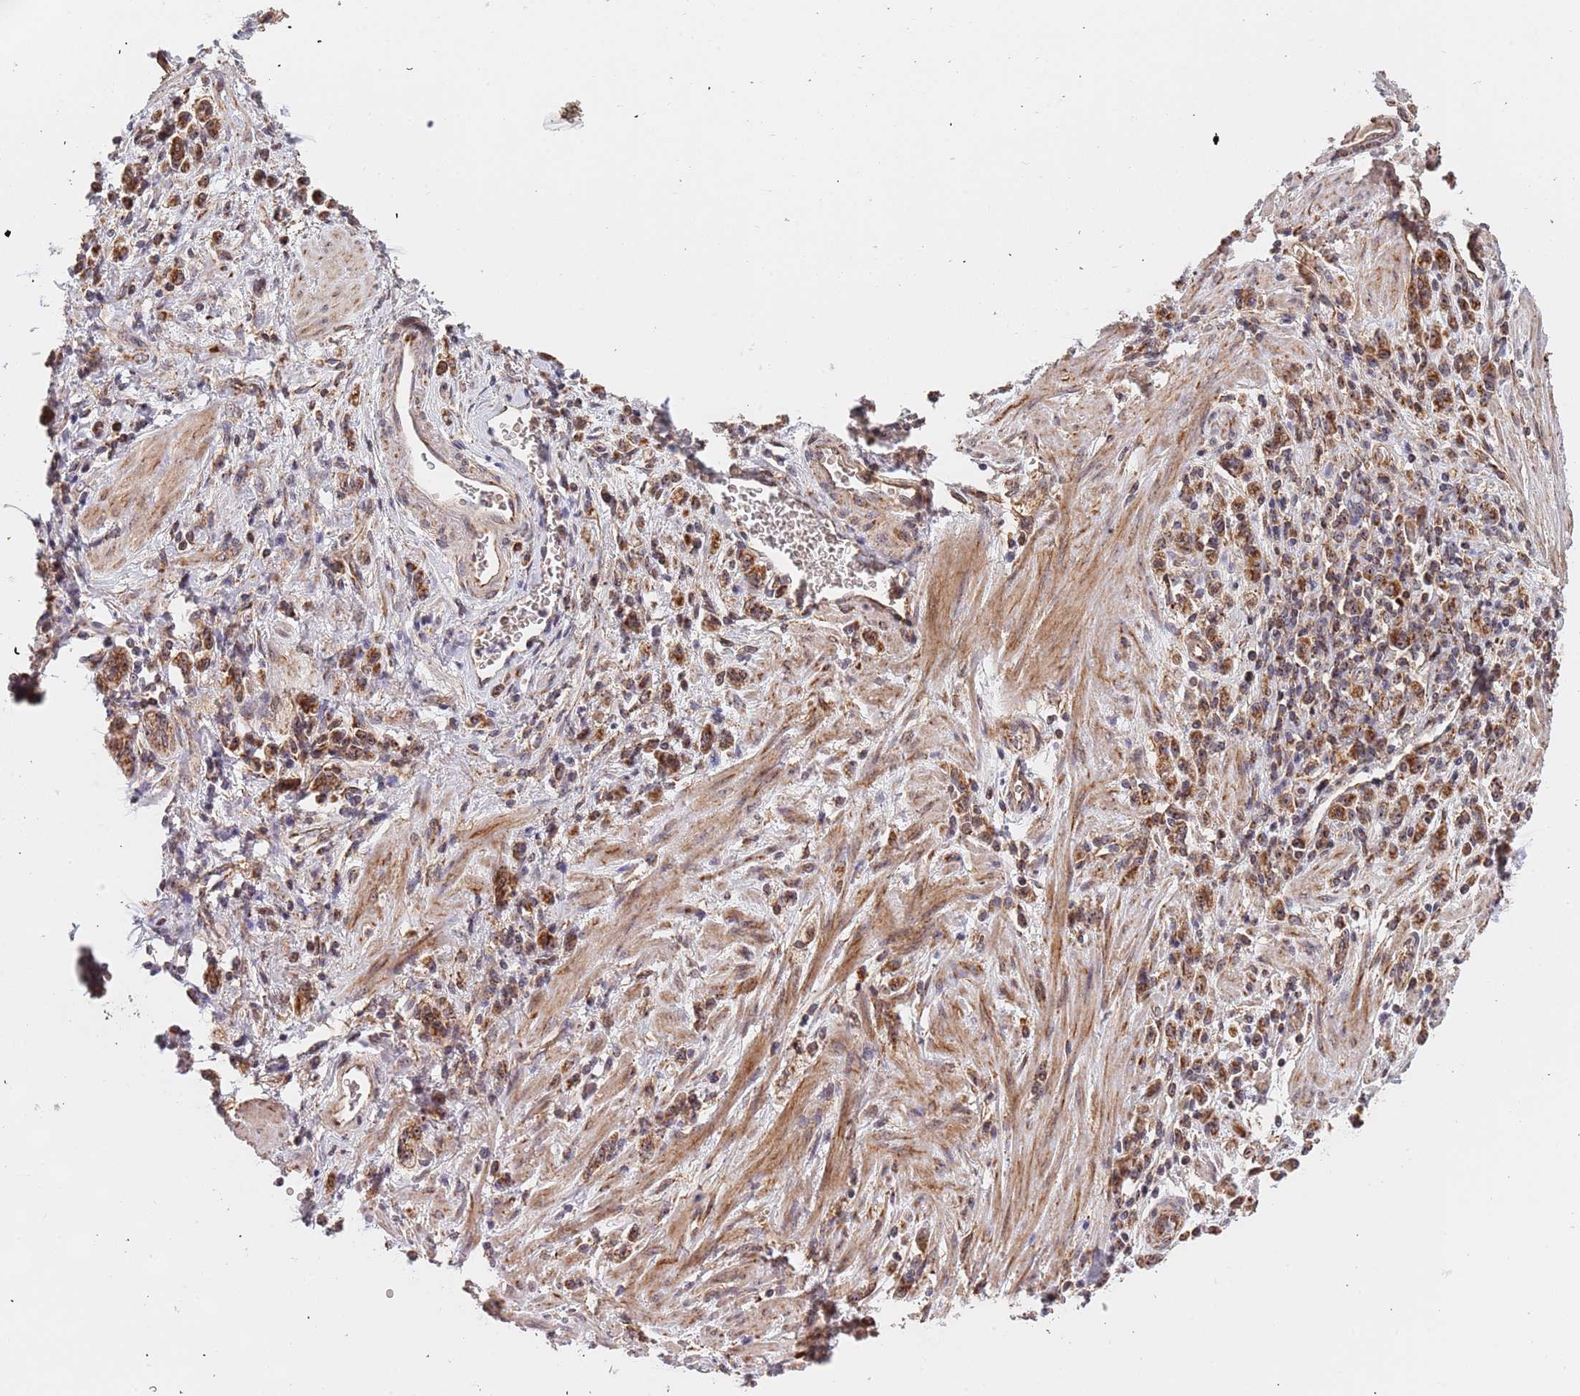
{"staining": {"intensity": "moderate", "quantity": ">75%", "location": "cytoplasmic/membranous"}, "tissue": "stomach cancer", "cell_type": "Tumor cells", "image_type": "cancer", "snomed": [{"axis": "morphology", "description": "Adenocarcinoma, NOS"}, {"axis": "topography", "description": "Stomach"}], "caption": "Stomach cancer (adenocarcinoma) tissue exhibits moderate cytoplasmic/membranous staining in about >75% of tumor cells, visualized by immunohistochemistry.", "gene": "DCHS1", "patient": {"sex": "male", "age": 77}}